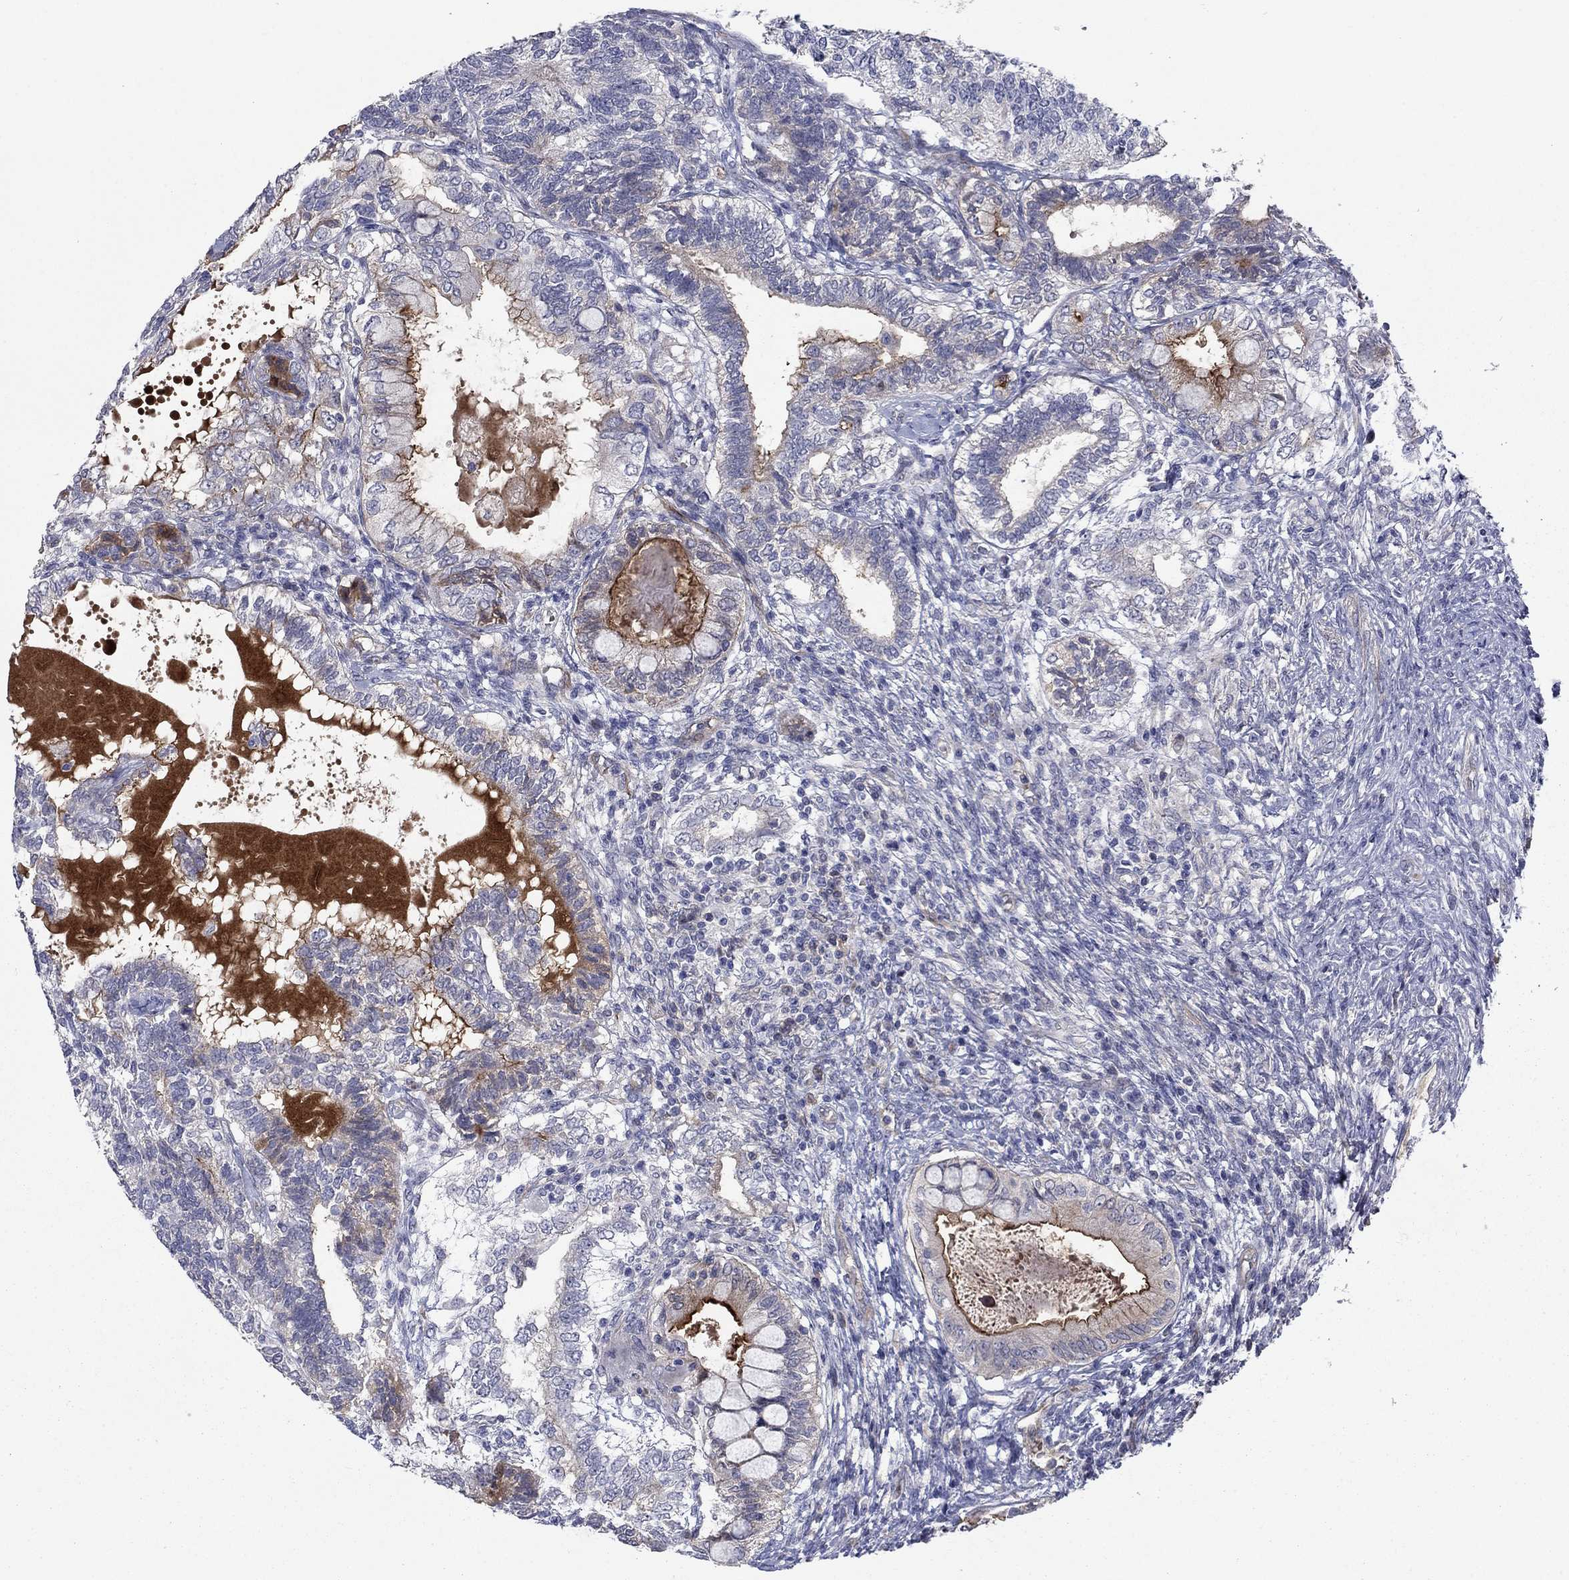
{"staining": {"intensity": "strong", "quantity": "<25%", "location": "cytoplasmic/membranous"}, "tissue": "testis cancer", "cell_type": "Tumor cells", "image_type": "cancer", "snomed": [{"axis": "morphology", "description": "Seminoma, NOS"}, {"axis": "morphology", "description": "Carcinoma, Embryonal, NOS"}, {"axis": "topography", "description": "Testis"}], "caption": "Tumor cells show medium levels of strong cytoplasmic/membranous staining in about <25% of cells in human embryonal carcinoma (testis). Nuclei are stained in blue.", "gene": "SLC1A1", "patient": {"sex": "male", "age": 41}}